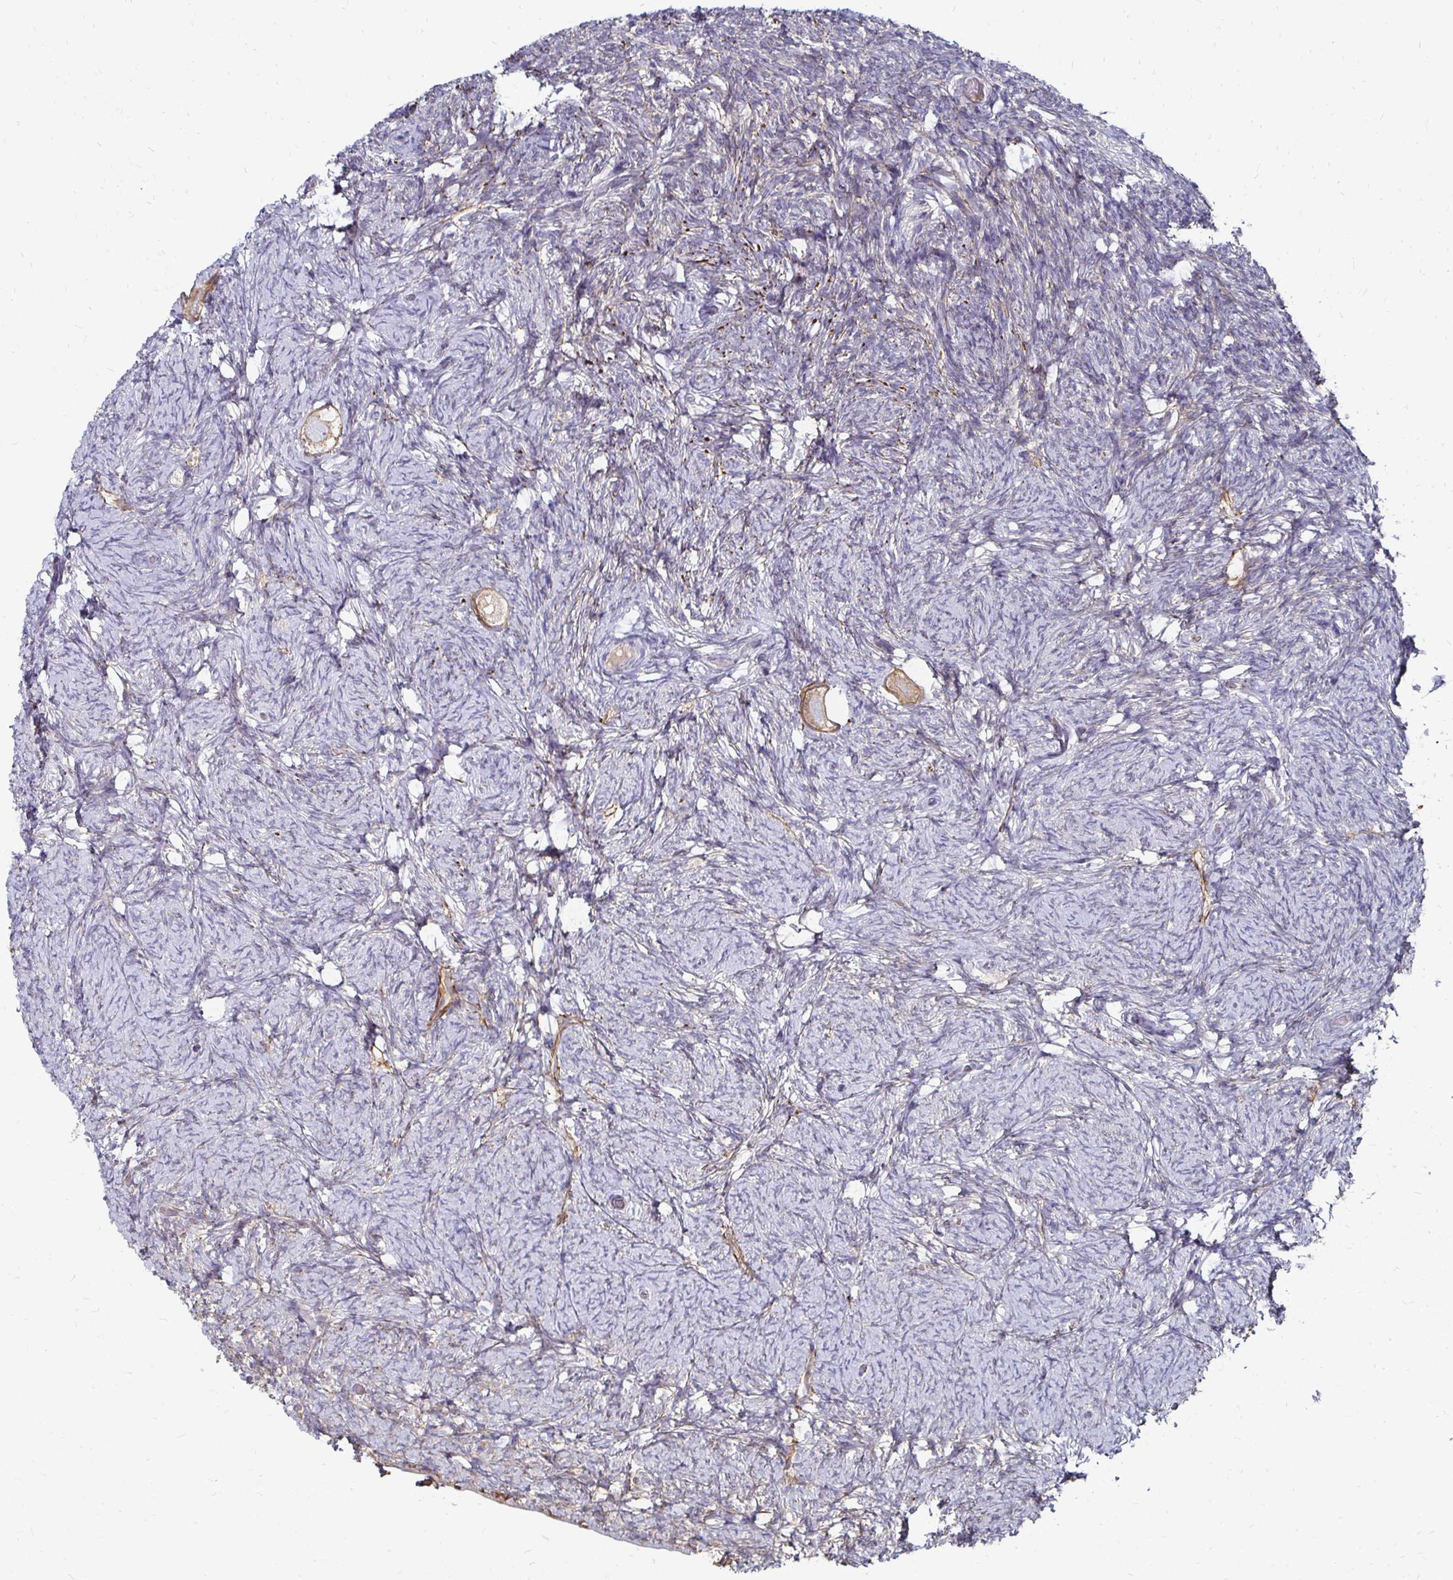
{"staining": {"intensity": "weak", "quantity": ">75%", "location": "cytoplasmic/membranous"}, "tissue": "ovary", "cell_type": "Follicle cells", "image_type": "normal", "snomed": [{"axis": "morphology", "description": "Normal tissue, NOS"}, {"axis": "topography", "description": "Ovary"}], "caption": "Brown immunohistochemical staining in benign human ovary demonstrates weak cytoplasmic/membranous expression in approximately >75% of follicle cells. (Stains: DAB (3,3'-diaminobenzidine) in brown, nuclei in blue, Microscopy: brightfield microscopy at high magnification).", "gene": "NCSTN", "patient": {"sex": "female", "age": 34}}